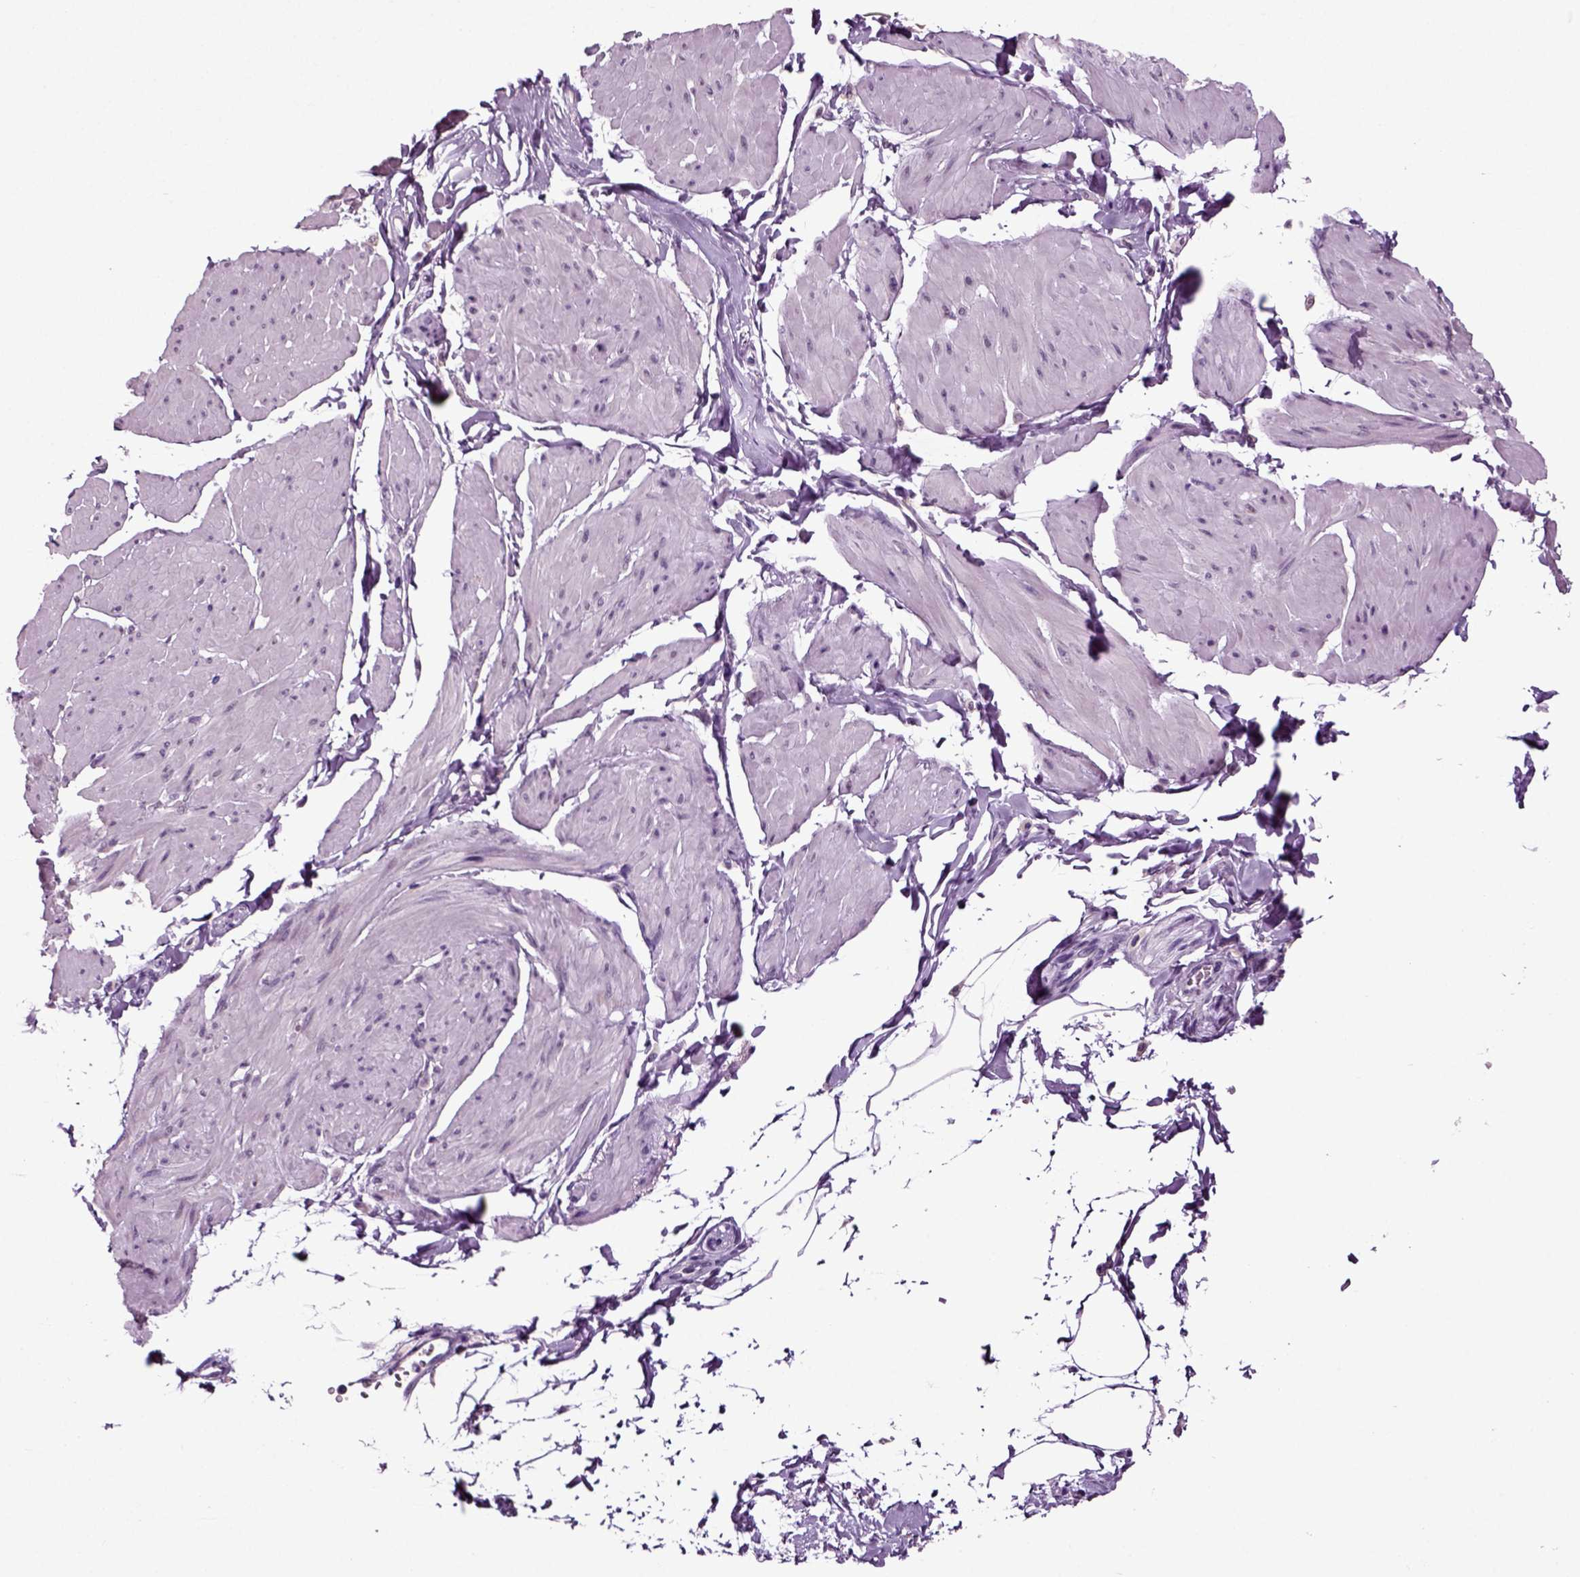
{"staining": {"intensity": "negative", "quantity": "none", "location": "none"}, "tissue": "smooth muscle", "cell_type": "Smooth muscle cells", "image_type": "normal", "snomed": [{"axis": "morphology", "description": "Normal tissue, NOS"}, {"axis": "topography", "description": "Adipose tissue"}, {"axis": "topography", "description": "Smooth muscle"}, {"axis": "topography", "description": "Peripheral nerve tissue"}], "caption": "Human smooth muscle stained for a protein using IHC displays no expression in smooth muscle cells.", "gene": "SPATA17", "patient": {"sex": "male", "age": 83}}